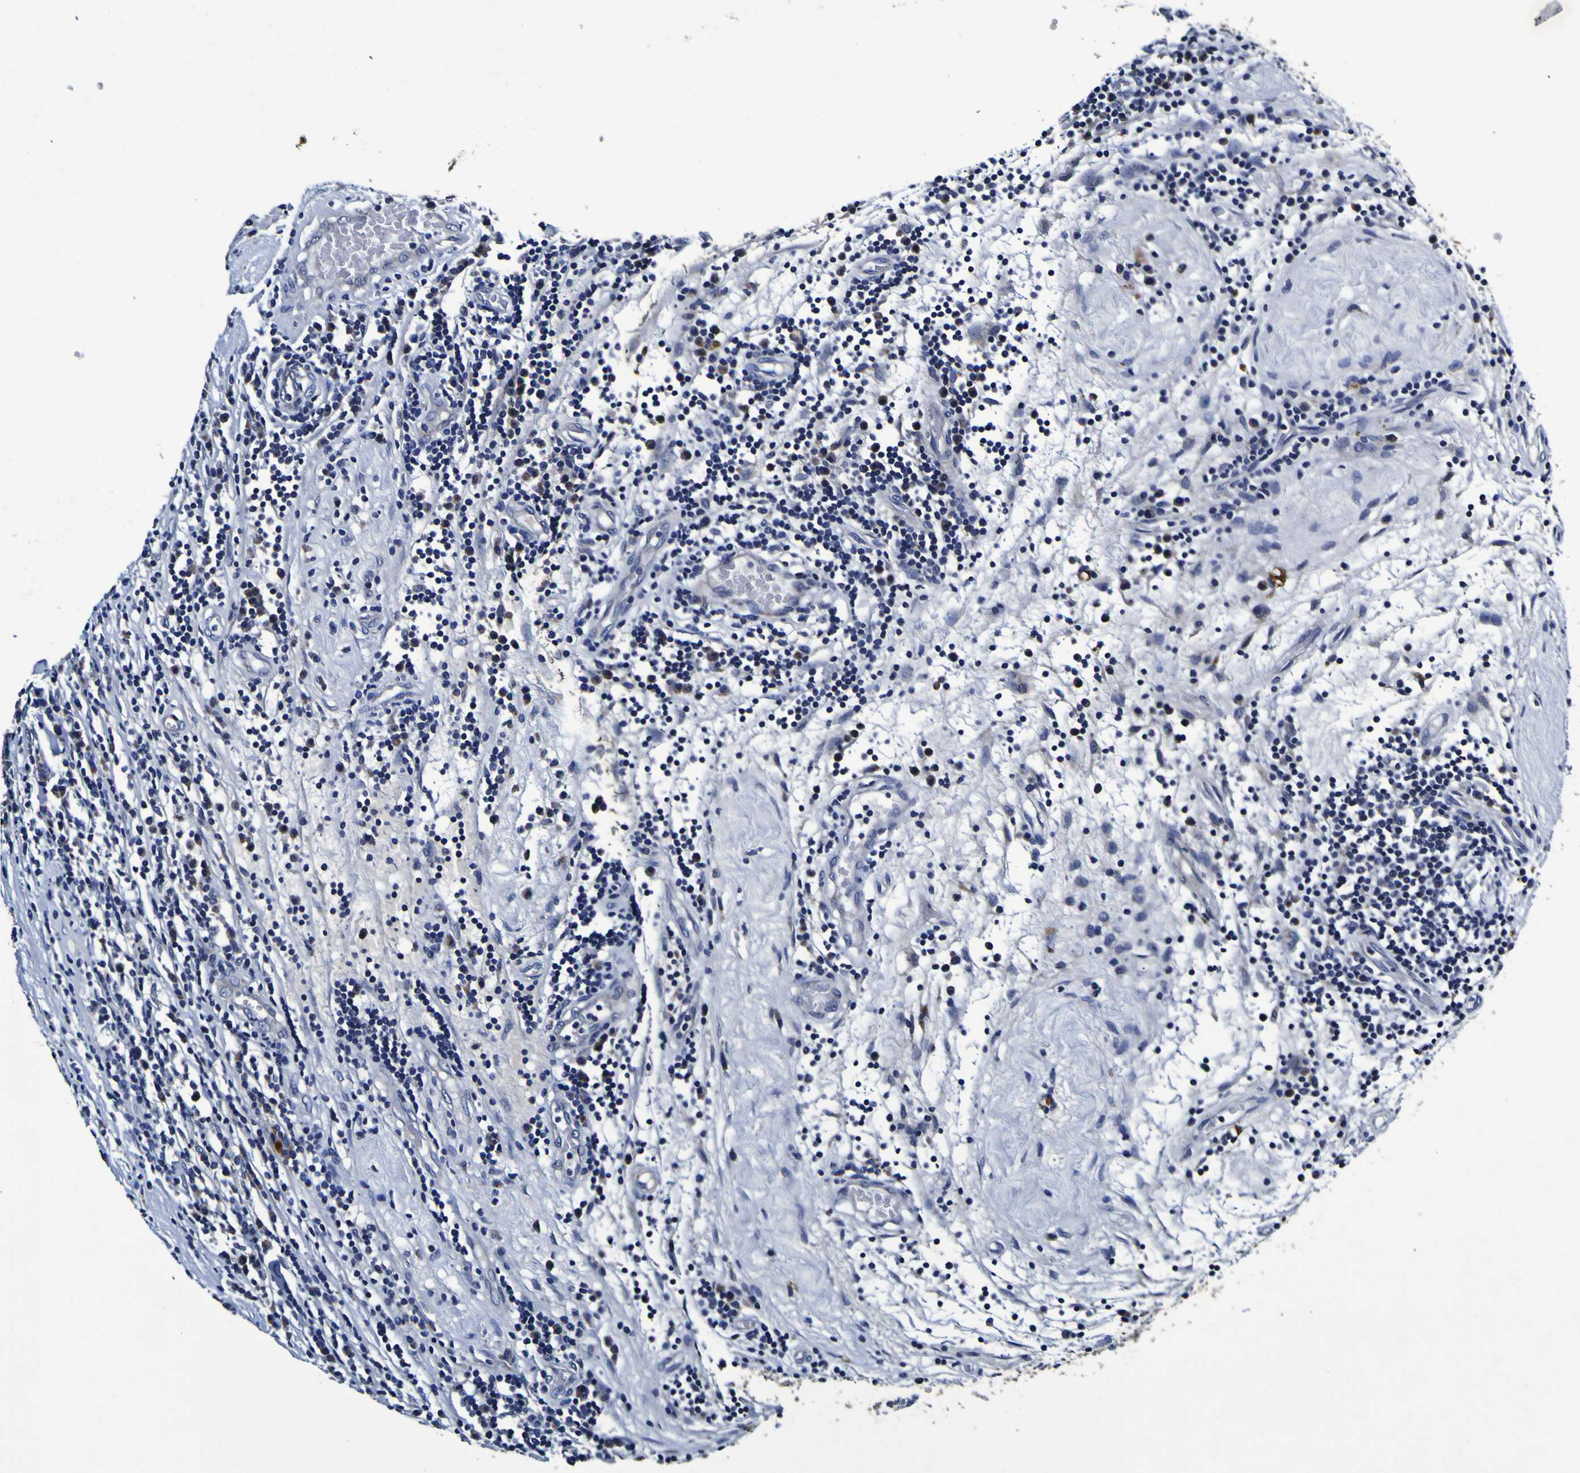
{"staining": {"intensity": "negative", "quantity": "none", "location": "none"}, "tissue": "testis cancer", "cell_type": "Tumor cells", "image_type": "cancer", "snomed": [{"axis": "morphology", "description": "Seminoma, NOS"}, {"axis": "topography", "description": "Testis"}], "caption": "IHC histopathology image of human seminoma (testis) stained for a protein (brown), which exhibits no staining in tumor cells.", "gene": "PANK4", "patient": {"sex": "male", "age": 43}}